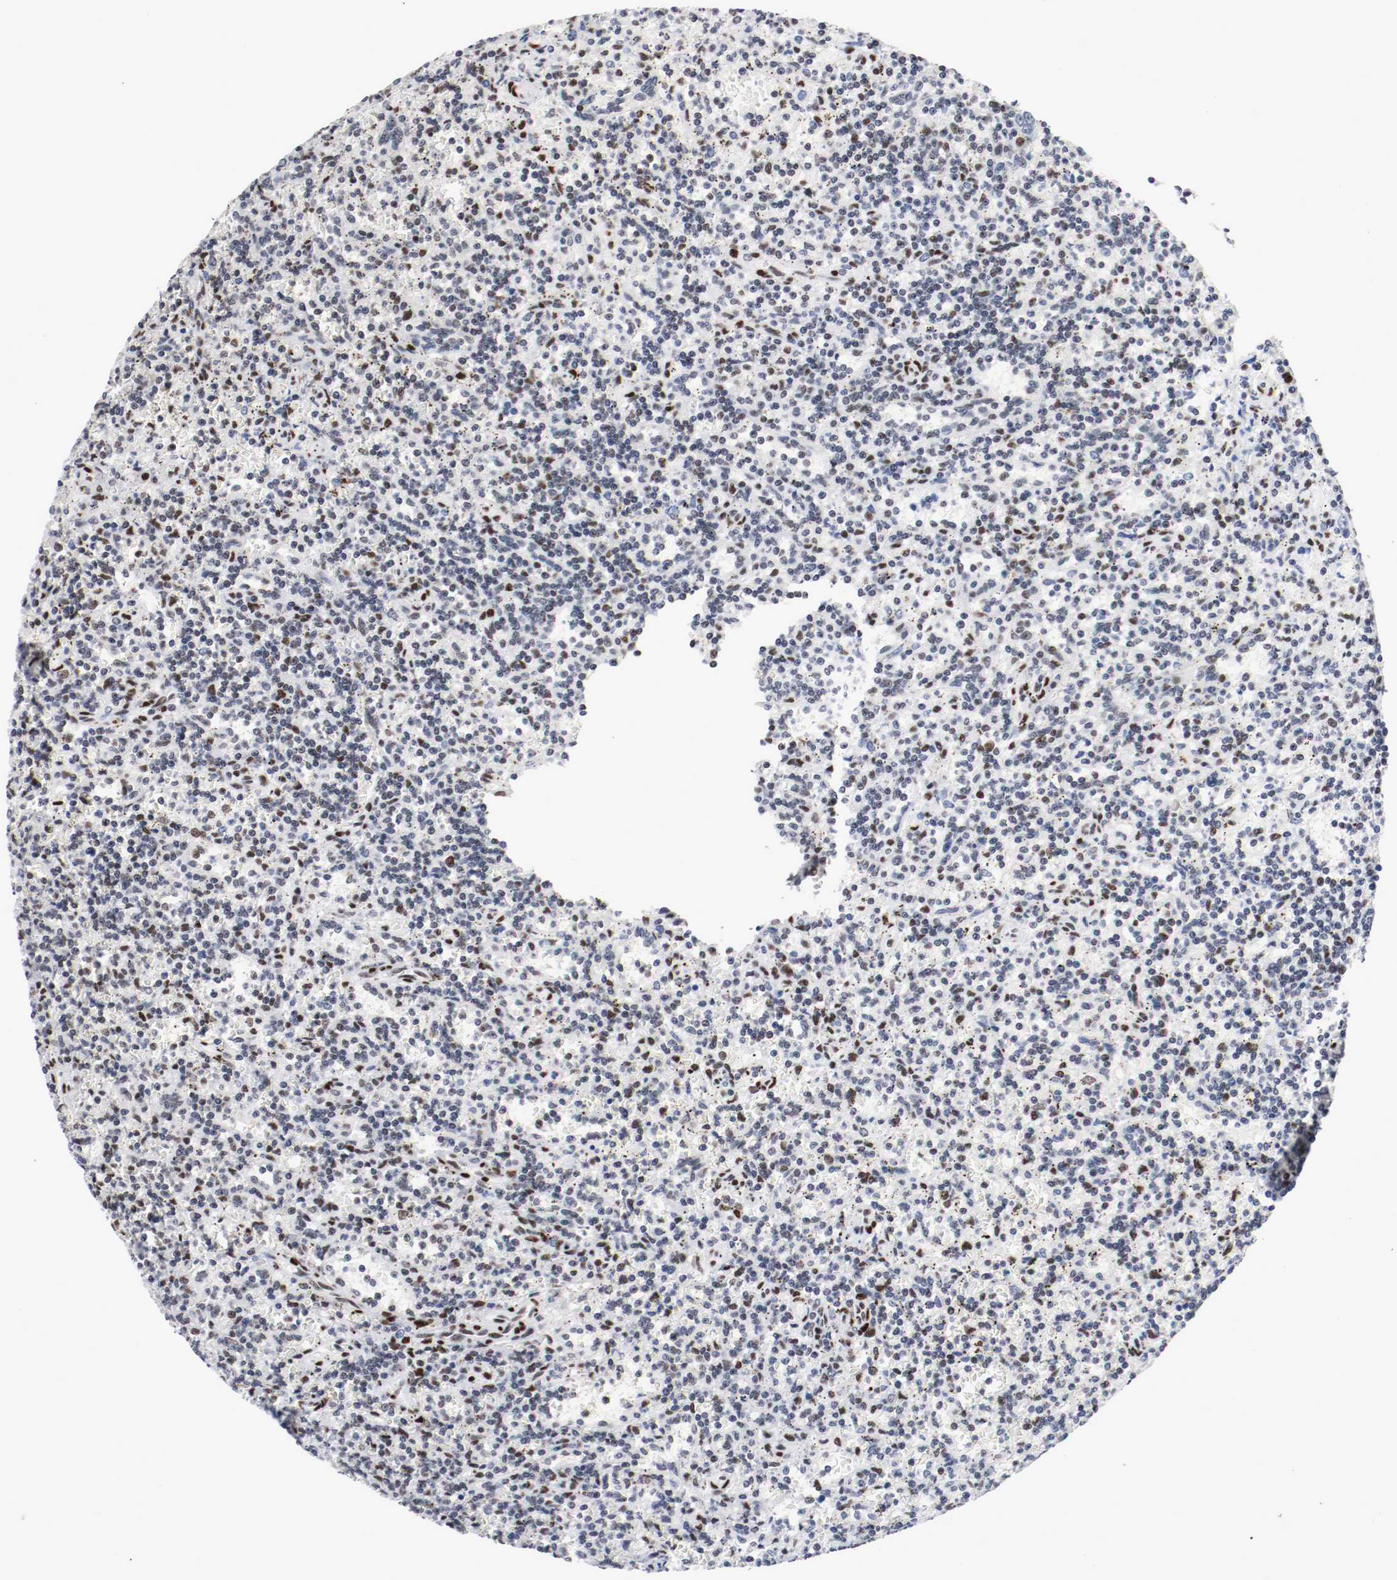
{"staining": {"intensity": "weak", "quantity": "<25%", "location": "nuclear"}, "tissue": "lymphoma", "cell_type": "Tumor cells", "image_type": "cancer", "snomed": [{"axis": "morphology", "description": "Malignant lymphoma, non-Hodgkin's type, Low grade"}, {"axis": "topography", "description": "Spleen"}], "caption": "This is an immunohistochemistry photomicrograph of low-grade malignant lymphoma, non-Hodgkin's type. There is no expression in tumor cells.", "gene": "MEF2D", "patient": {"sex": "male", "age": 73}}